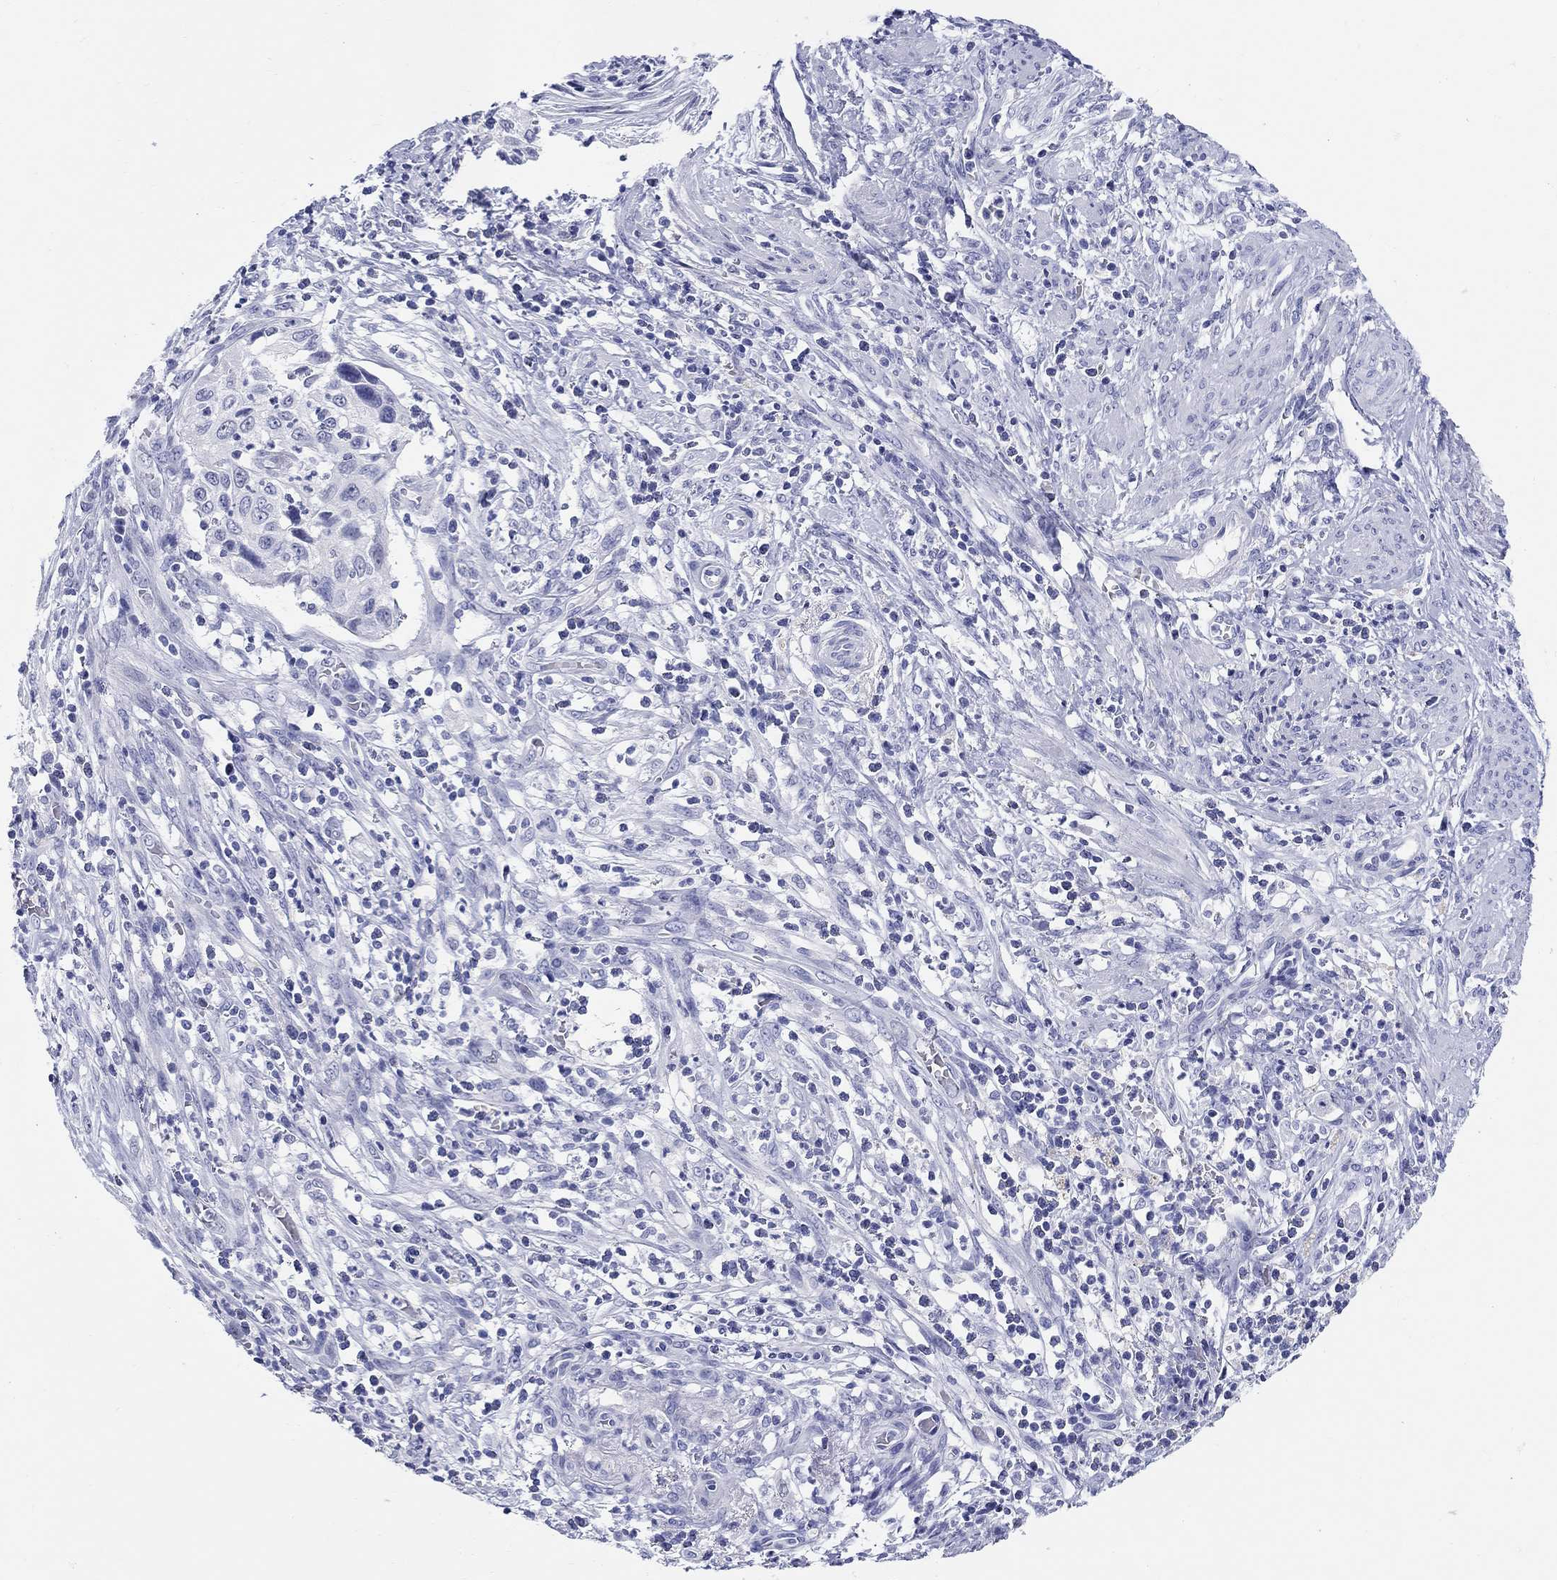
{"staining": {"intensity": "negative", "quantity": "none", "location": "none"}, "tissue": "cervical cancer", "cell_type": "Tumor cells", "image_type": "cancer", "snomed": [{"axis": "morphology", "description": "Squamous cell carcinoma, NOS"}, {"axis": "topography", "description": "Cervix"}], "caption": "Histopathology image shows no protein expression in tumor cells of cervical squamous cell carcinoma tissue.", "gene": "LAMP5", "patient": {"sex": "female", "age": 70}}